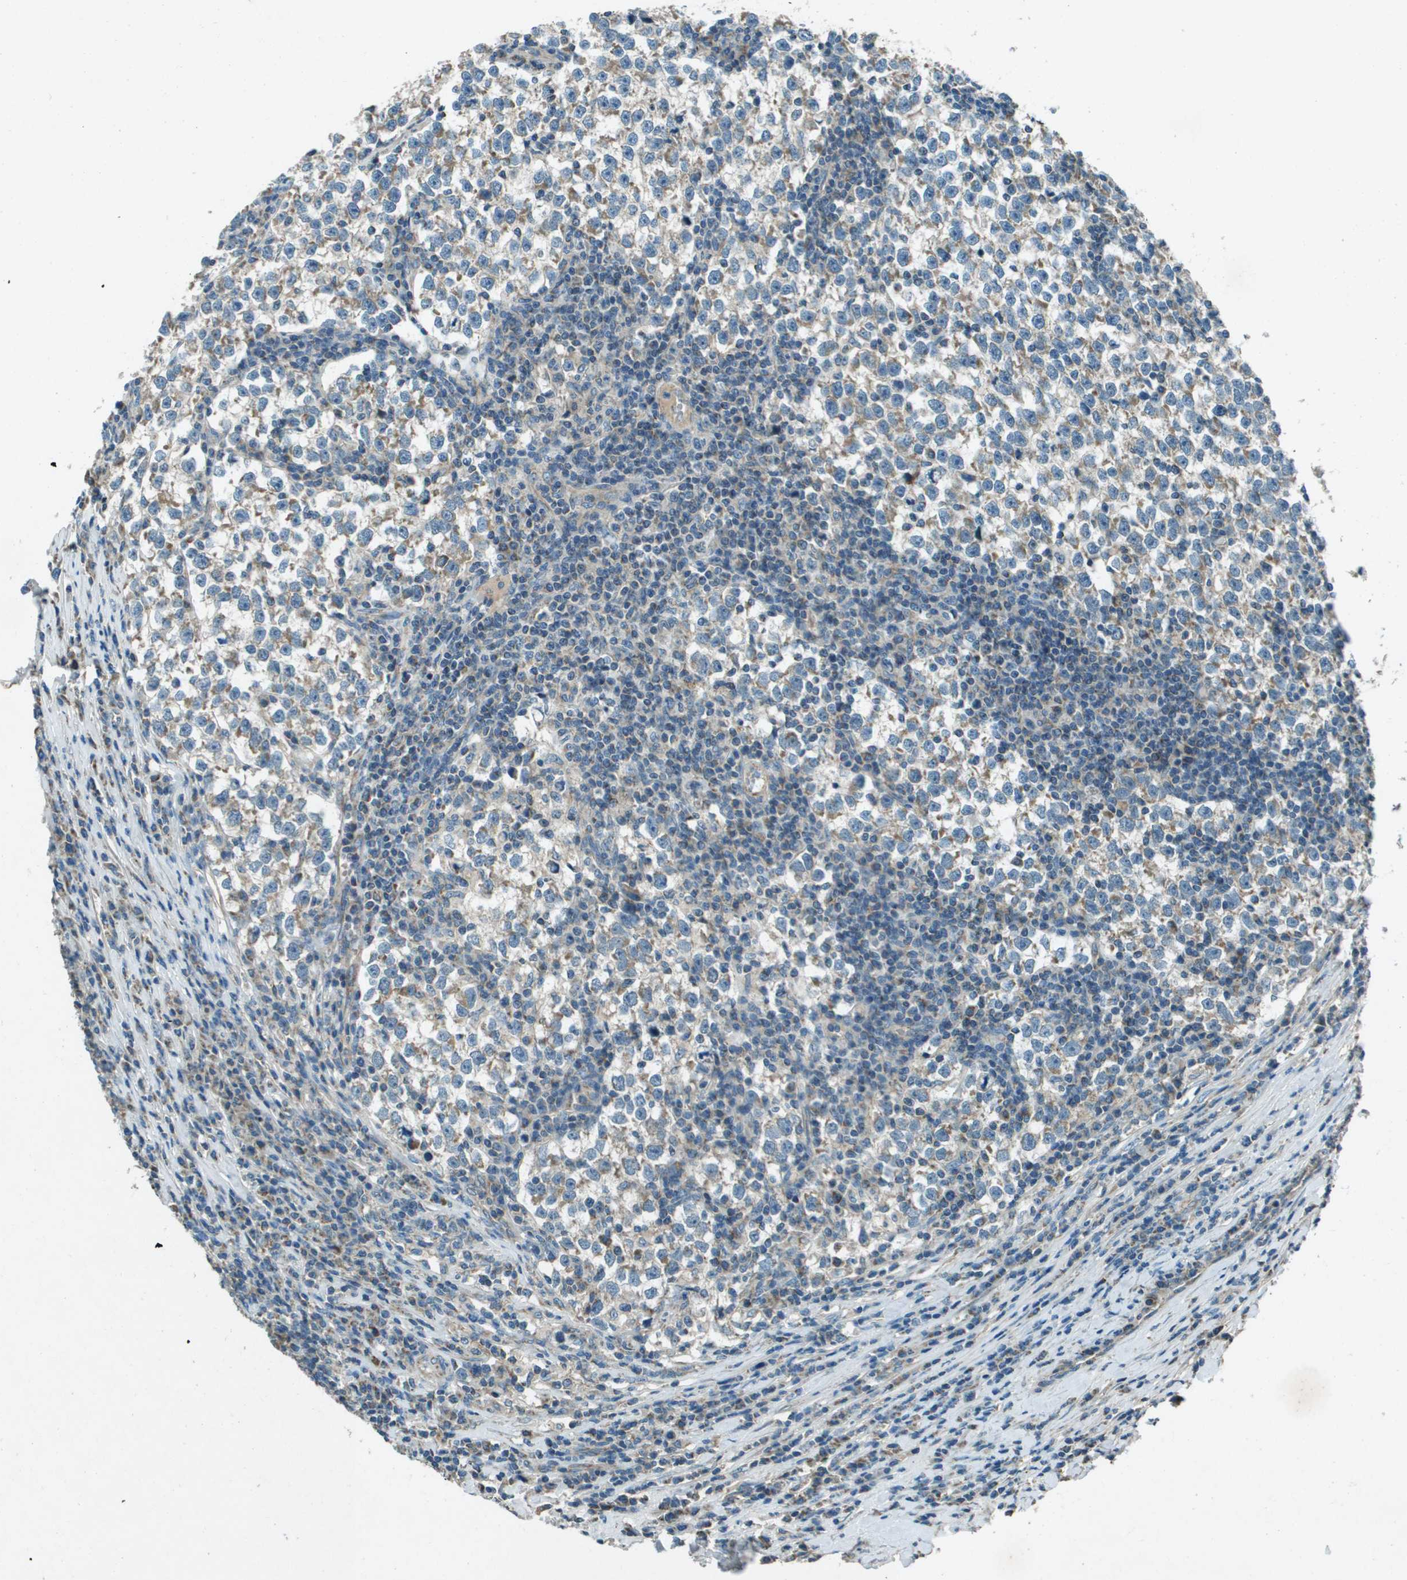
{"staining": {"intensity": "moderate", "quantity": "25%-75%", "location": "cytoplasmic/membranous"}, "tissue": "testis cancer", "cell_type": "Tumor cells", "image_type": "cancer", "snomed": [{"axis": "morphology", "description": "Normal tissue, NOS"}, {"axis": "morphology", "description": "Seminoma, NOS"}, {"axis": "topography", "description": "Testis"}], "caption": "This histopathology image shows testis cancer (seminoma) stained with immunohistochemistry (IHC) to label a protein in brown. The cytoplasmic/membranous of tumor cells show moderate positivity for the protein. Nuclei are counter-stained blue.", "gene": "MIGA1", "patient": {"sex": "male", "age": 43}}